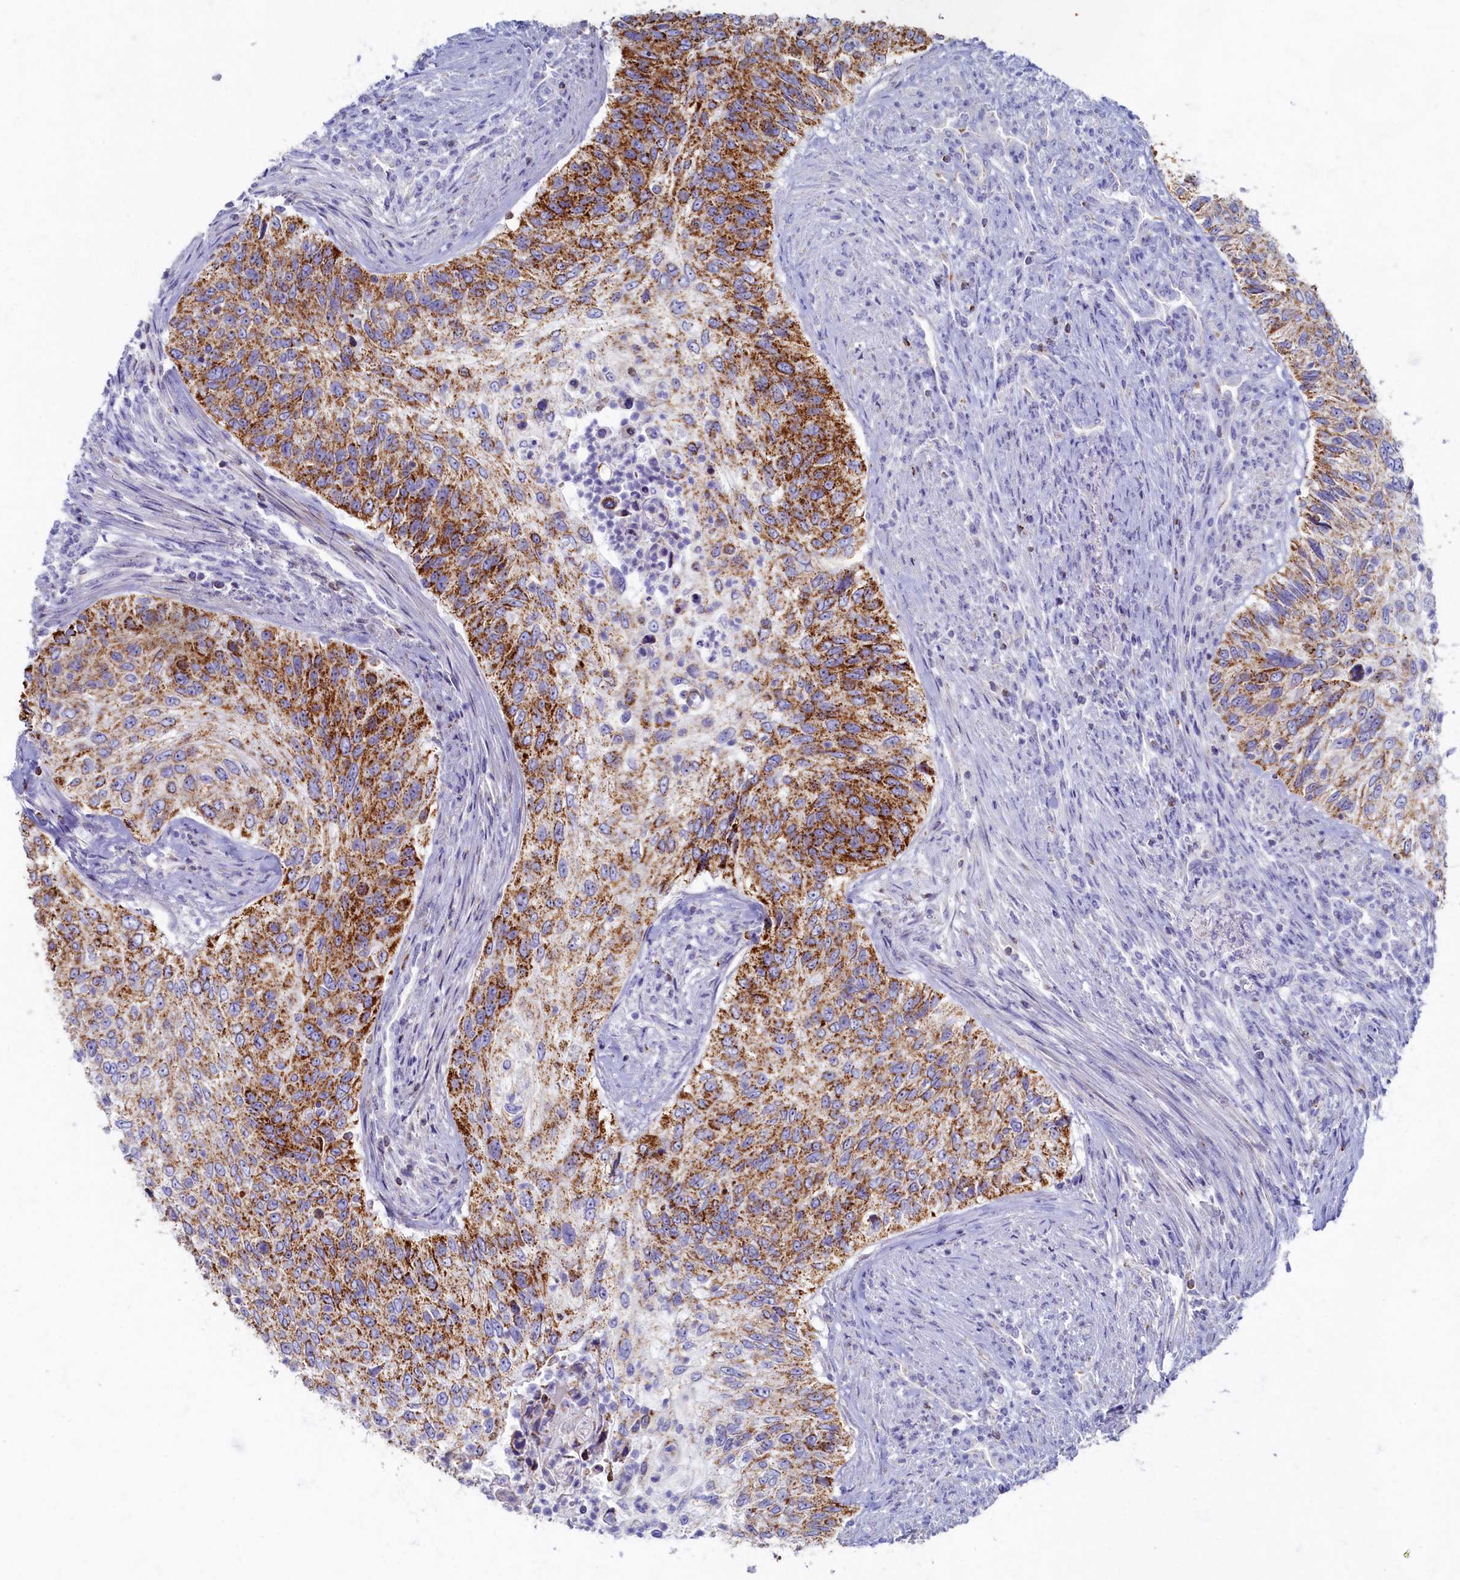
{"staining": {"intensity": "strong", "quantity": "25%-75%", "location": "cytoplasmic/membranous"}, "tissue": "urothelial cancer", "cell_type": "Tumor cells", "image_type": "cancer", "snomed": [{"axis": "morphology", "description": "Urothelial carcinoma, High grade"}, {"axis": "topography", "description": "Urinary bladder"}], "caption": "A histopathology image of human urothelial cancer stained for a protein displays strong cytoplasmic/membranous brown staining in tumor cells.", "gene": "OCIAD2", "patient": {"sex": "female", "age": 60}}